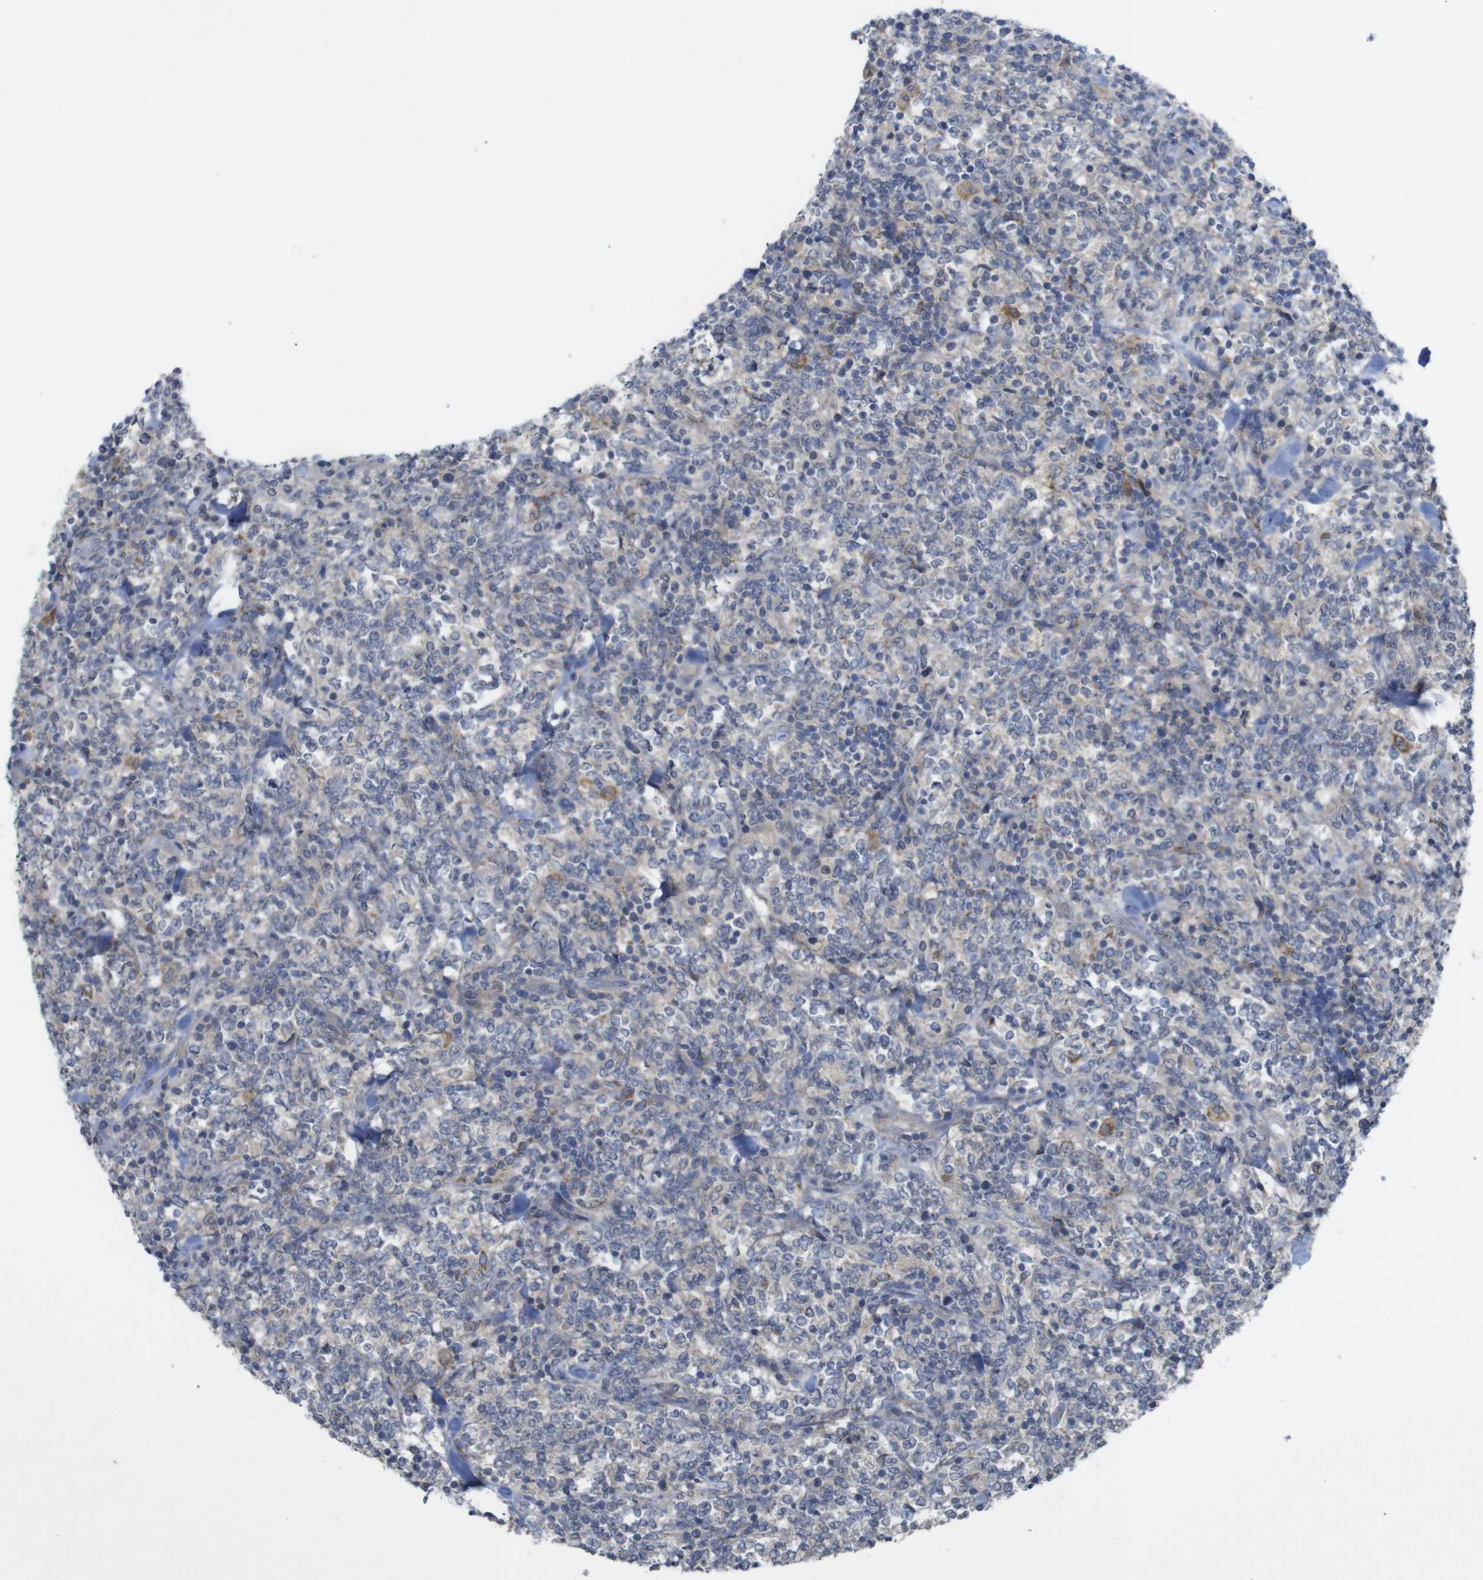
{"staining": {"intensity": "weak", "quantity": "<25%", "location": "cytoplasmic/membranous"}, "tissue": "lymphoma", "cell_type": "Tumor cells", "image_type": "cancer", "snomed": [{"axis": "morphology", "description": "Malignant lymphoma, non-Hodgkin's type, High grade"}, {"axis": "topography", "description": "Soft tissue"}], "caption": "IHC photomicrograph of malignant lymphoma, non-Hodgkin's type (high-grade) stained for a protein (brown), which demonstrates no expression in tumor cells. The staining is performed using DAB brown chromogen with nuclei counter-stained in using hematoxylin.", "gene": "BCAR3", "patient": {"sex": "male", "age": 18}}